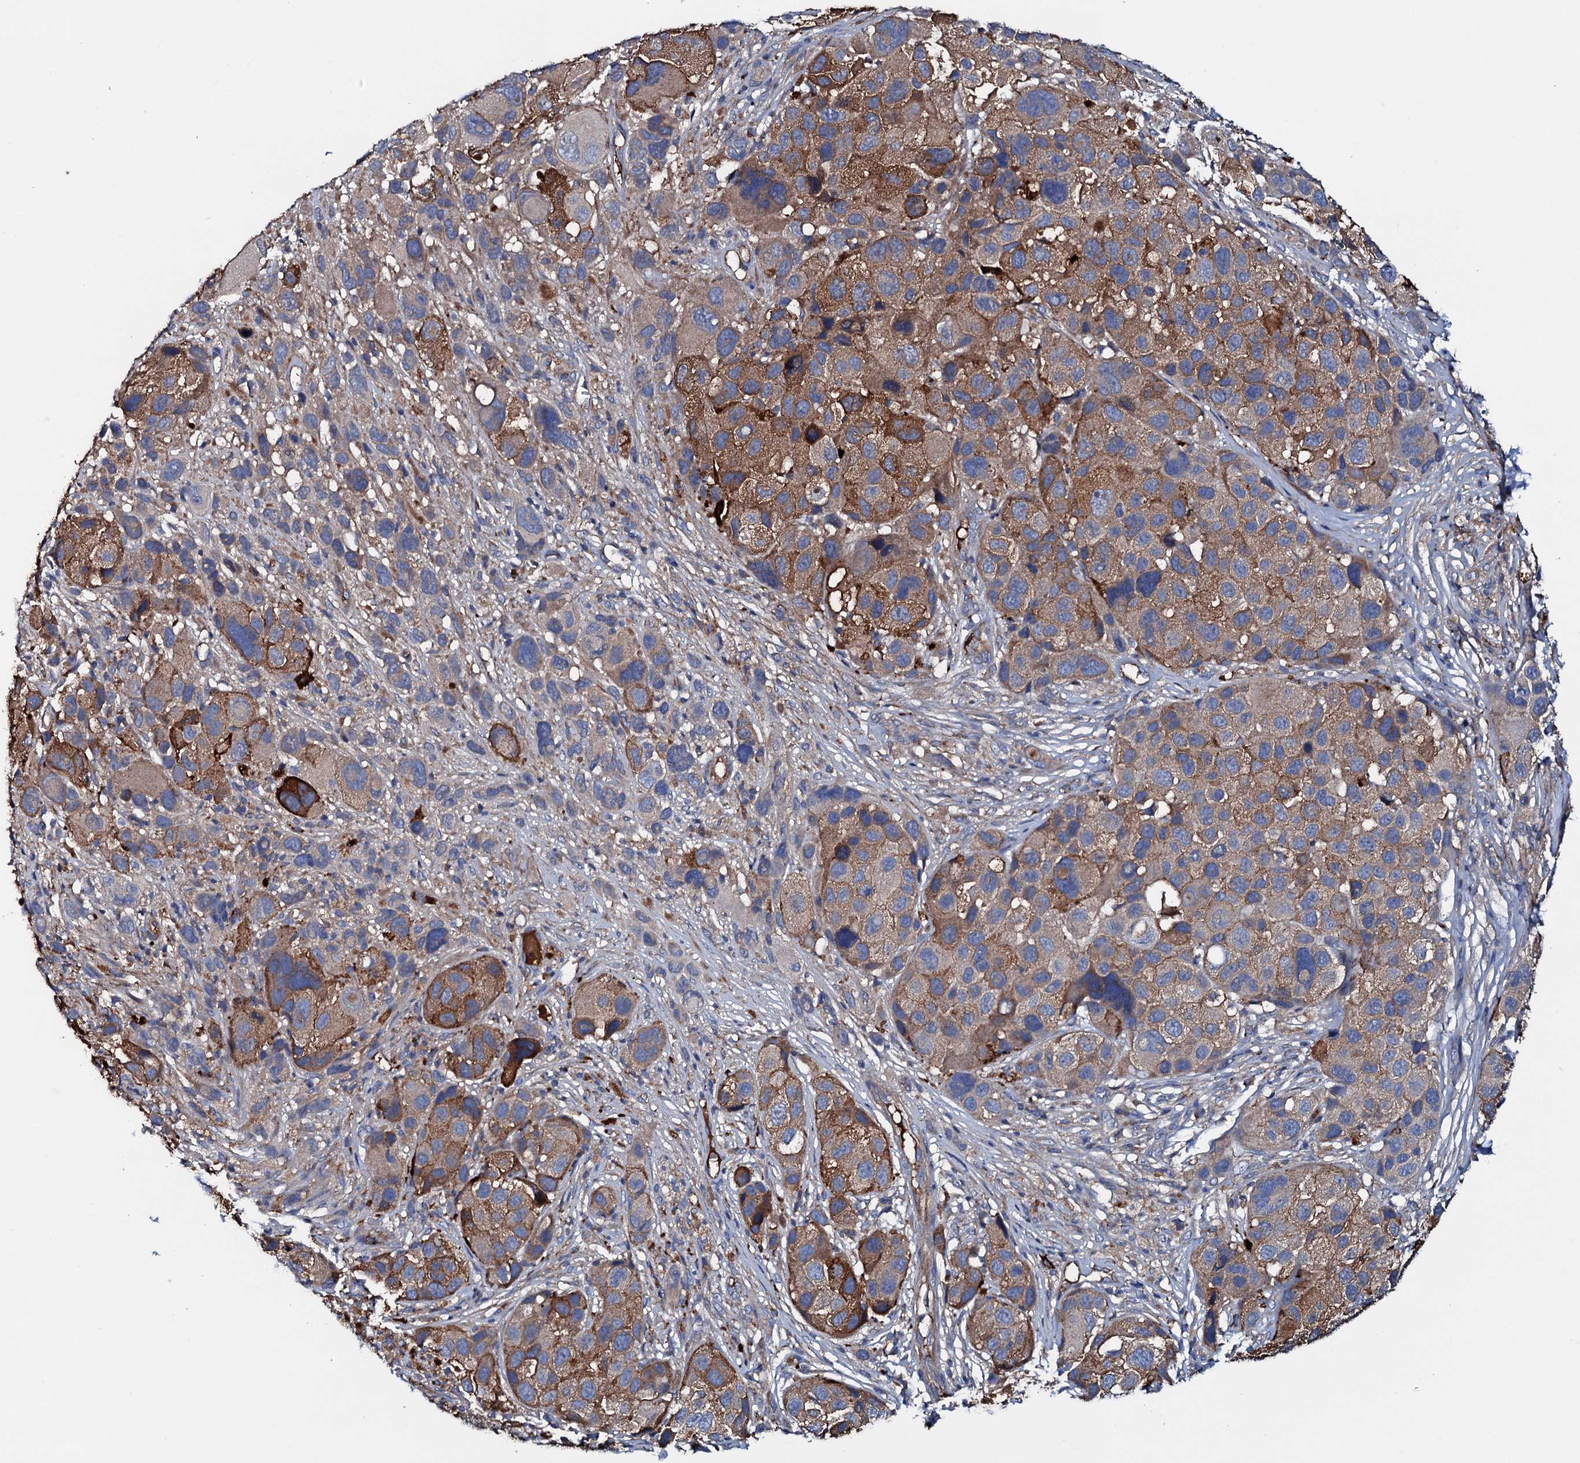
{"staining": {"intensity": "moderate", "quantity": "25%-75%", "location": "cytoplasmic/membranous"}, "tissue": "melanoma", "cell_type": "Tumor cells", "image_type": "cancer", "snomed": [{"axis": "morphology", "description": "Malignant melanoma, NOS"}, {"axis": "topography", "description": "Skin of trunk"}], "caption": "A histopathology image showing moderate cytoplasmic/membranous staining in approximately 25%-75% of tumor cells in melanoma, as visualized by brown immunohistochemical staining.", "gene": "NEK1", "patient": {"sex": "male", "age": 71}}